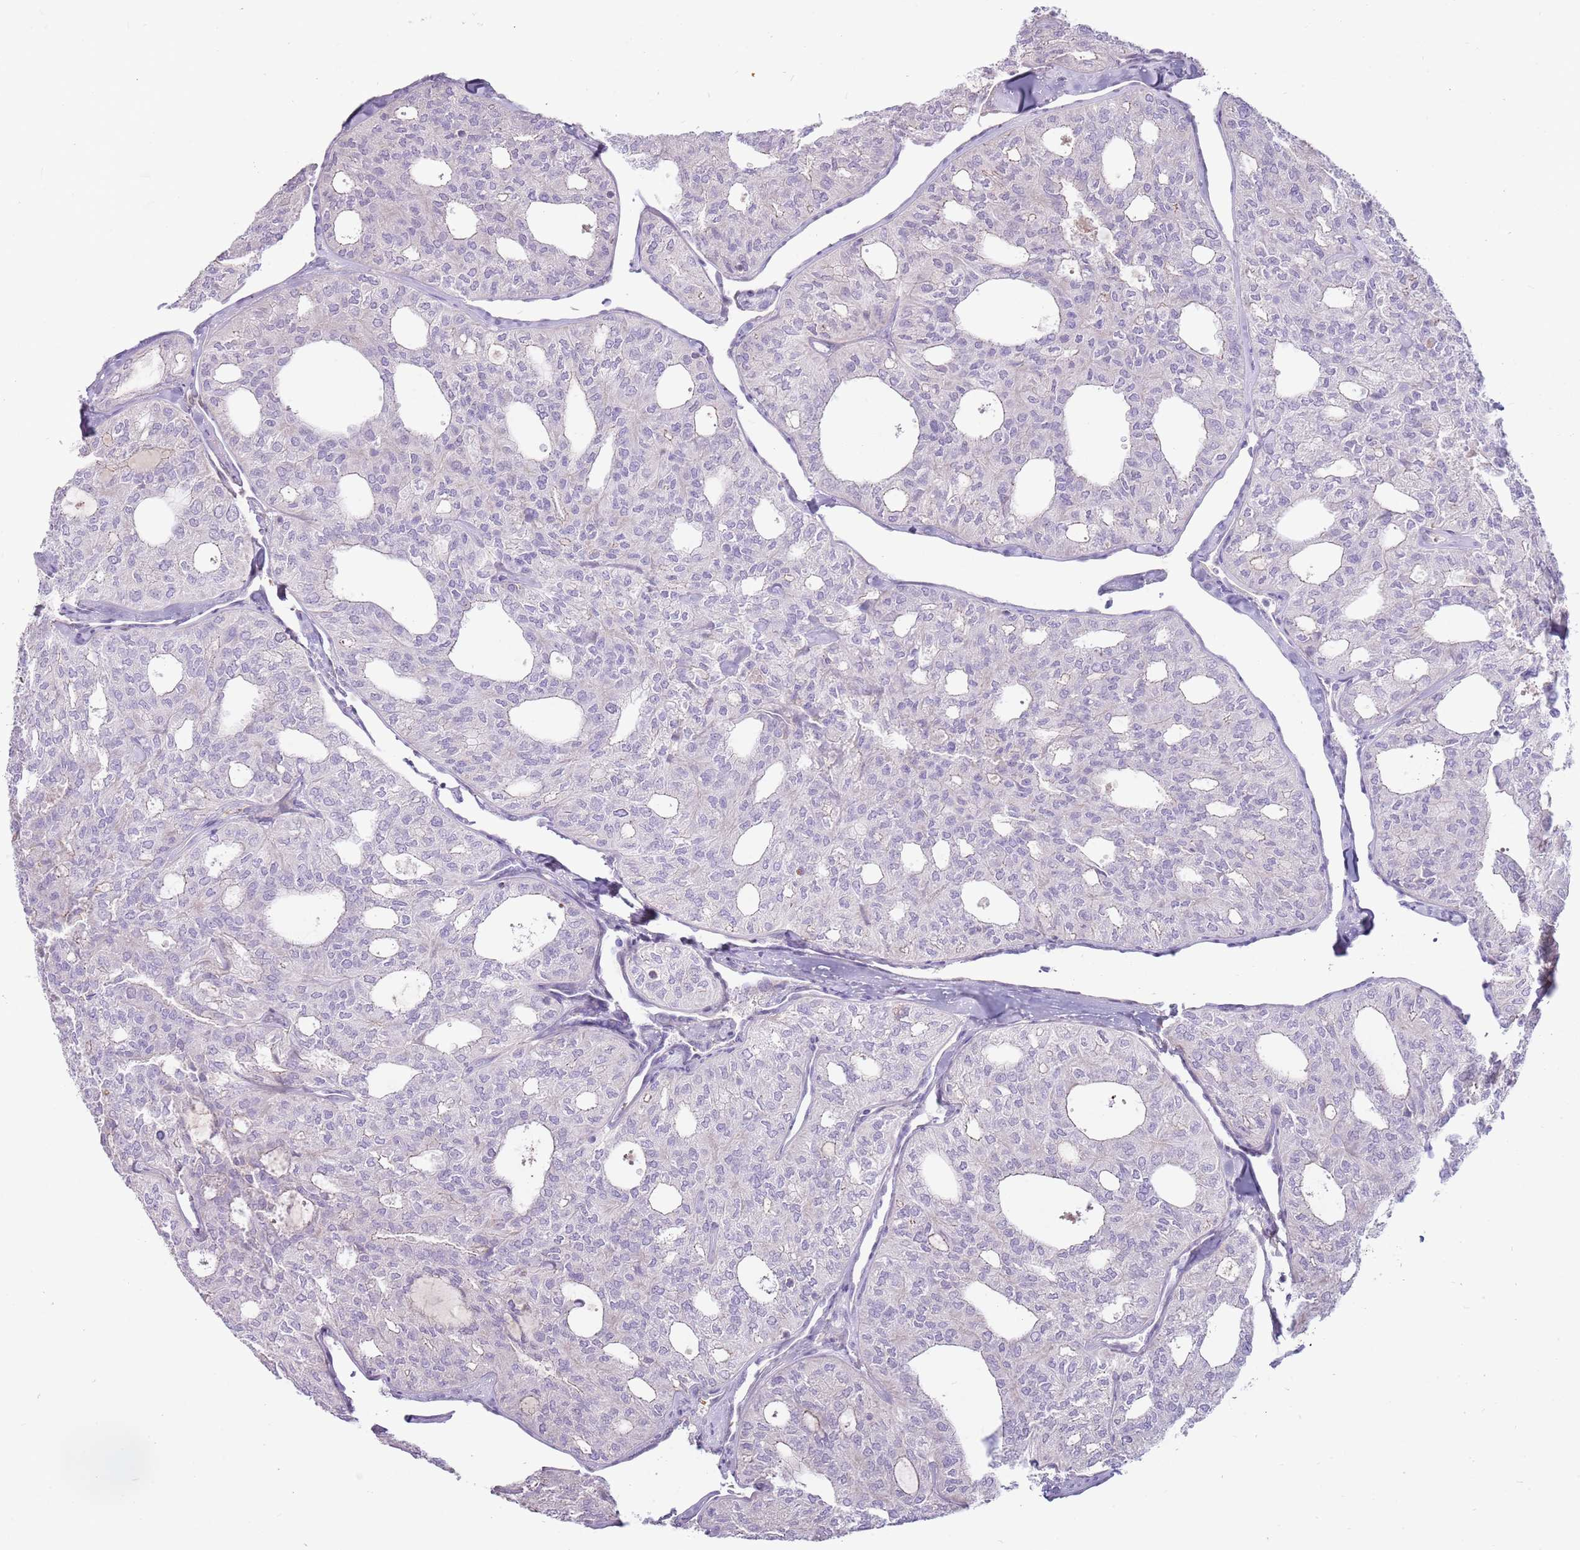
{"staining": {"intensity": "negative", "quantity": "none", "location": "none"}, "tissue": "thyroid cancer", "cell_type": "Tumor cells", "image_type": "cancer", "snomed": [{"axis": "morphology", "description": "Follicular adenoma carcinoma, NOS"}, {"axis": "topography", "description": "Thyroid gland"}], "caption": "This photomicrograph is of thyroid cancer (follicular adenoma carcinoma) stained with immunohistochemistry to label a protein in brown with the nuclei are counter-stained blue. There is no positivity in tumor cells.", "gene": "MCUB", "patient": {"sex": "male", "age": 75}}